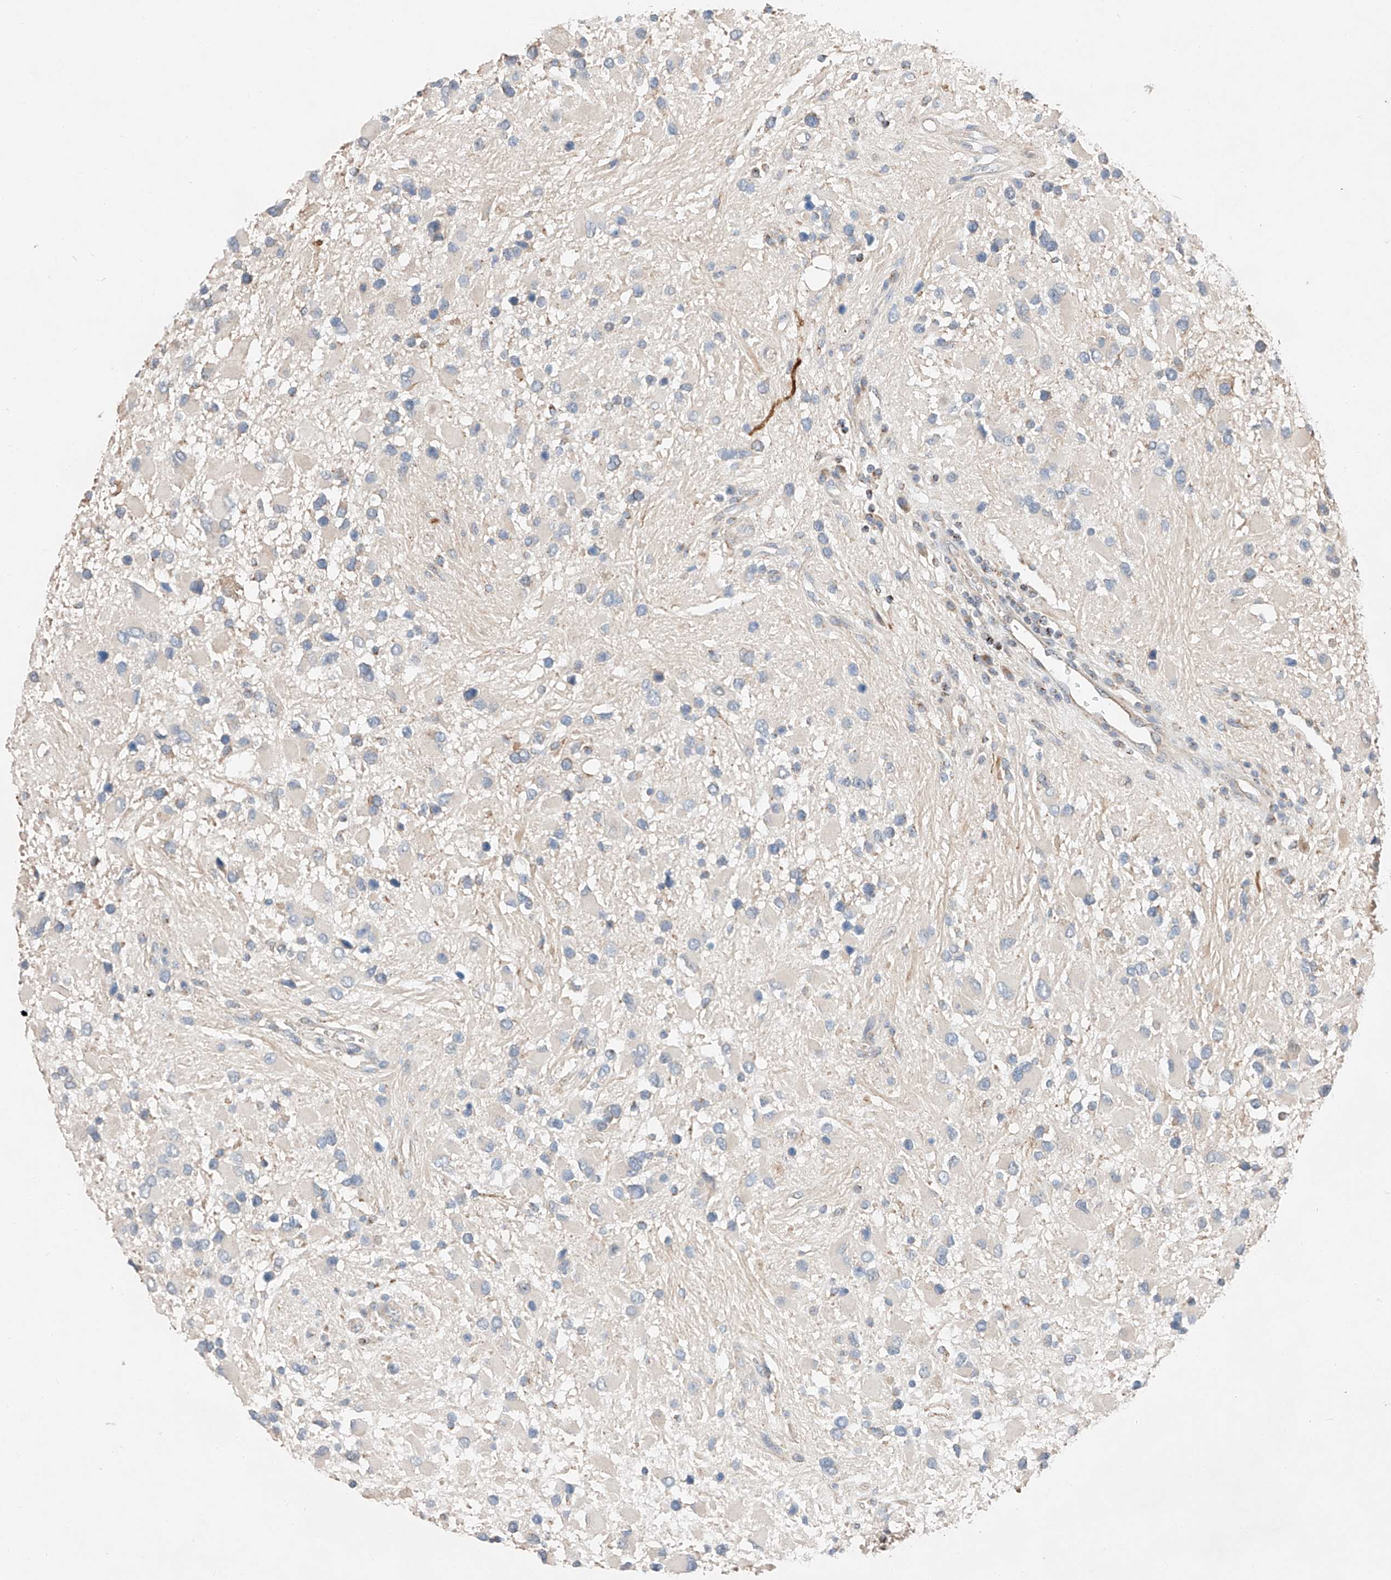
{"staining": {"intensity": "negative", "quantity": "none", "location": "none"}, "tissue": "glioma", "cell_type": "Tumor cells", "image_type": "cancer", "snomed": [{"axis": "morphology", "description": "Glioma, malignant, High grade"}, {"axis": "topography", "description": "Brain"}], "caption": "Malignant glioma (high-grade) was stained to show a protein in brown. There is no significant expression in tumor cells.", "gene": "RUSC1", "patient": {"sex": "male", "age": 53}}